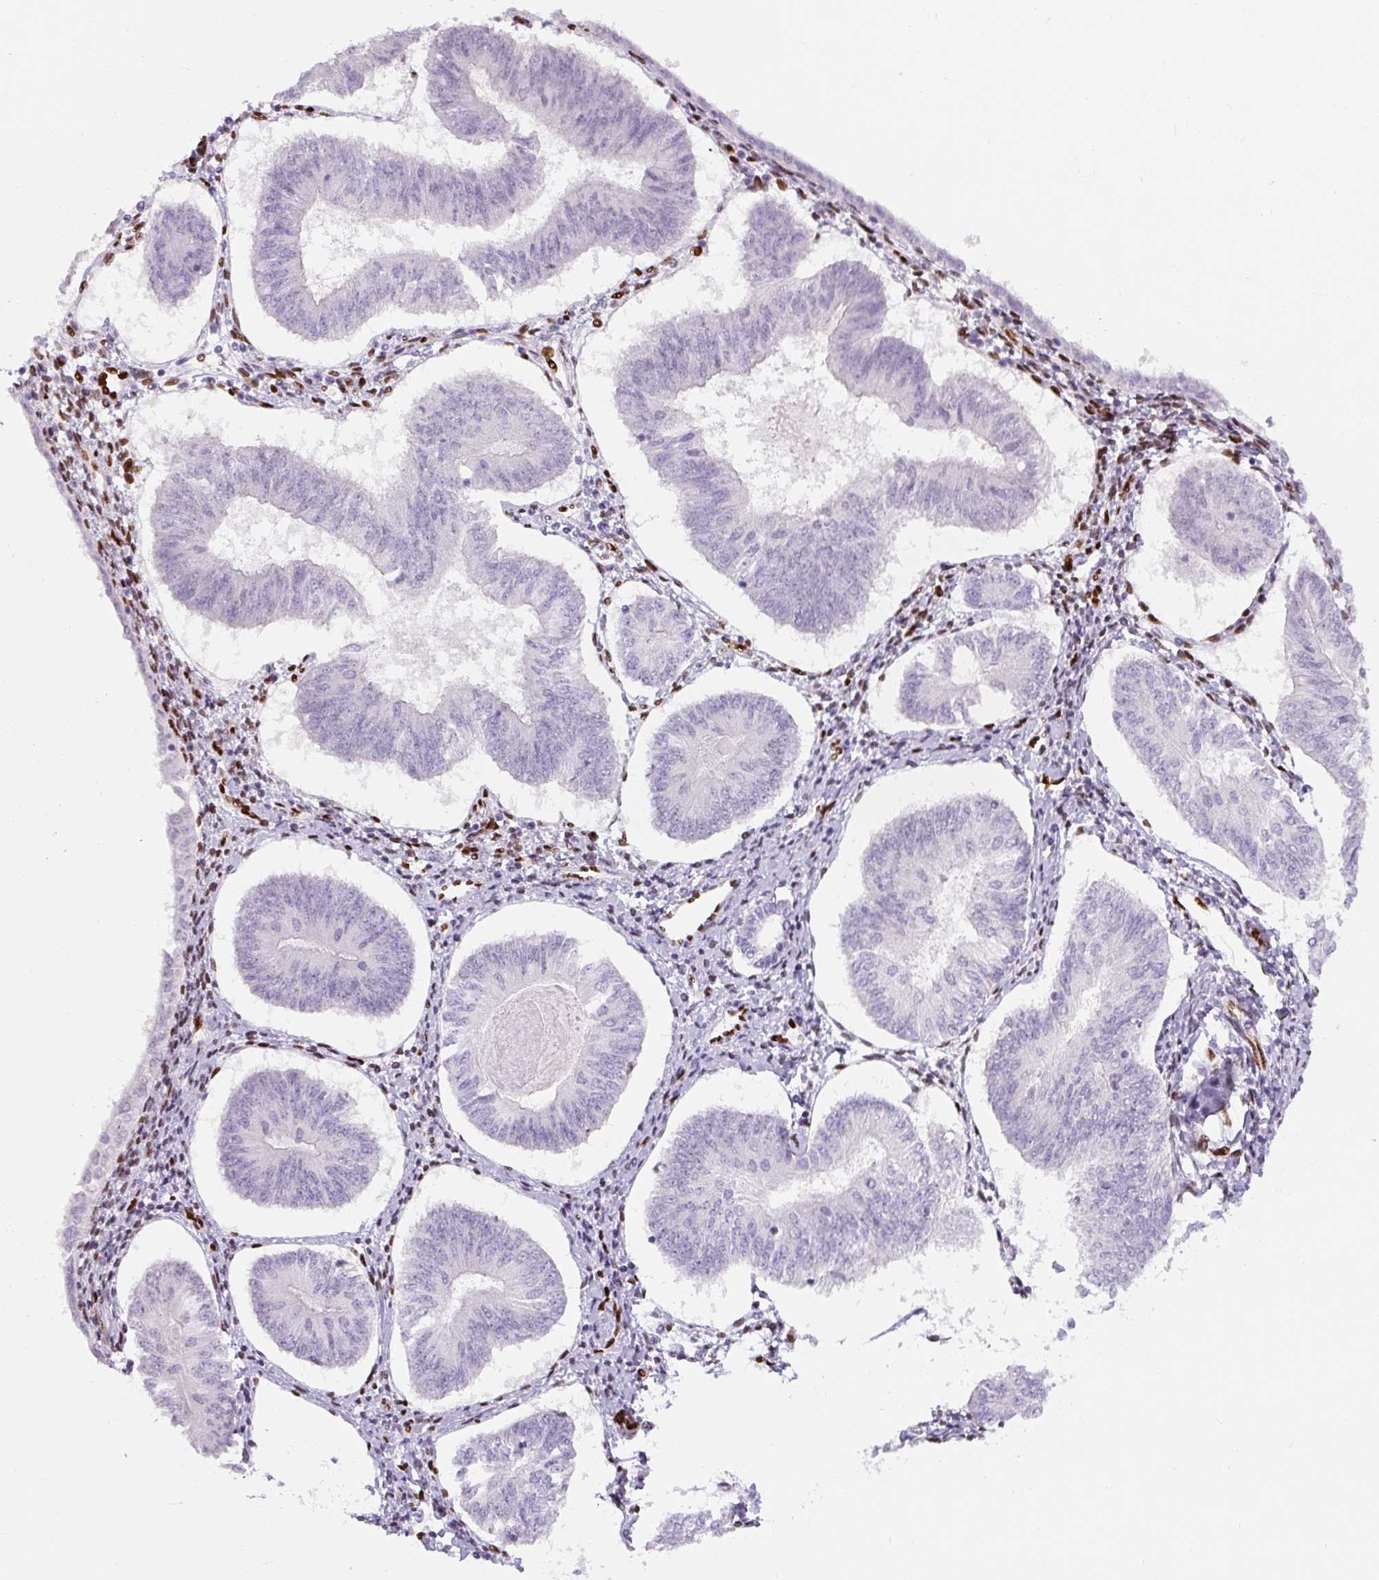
{"staining": {"intensity": "negative", "quantity": "none", "location": "none"}, "tissue": "endometrial cancer", "cell_type": "Tumor cells", "image_type": "cancer", "snomed": [{"axis": "morphology", "description": "Adenocarcinoma, NOS"}, {"axis": "topography", "description": "Endometrium"}], "caption": "High power microscopy micrograph of an immunohistochemistry photomicrograph of adenocarcinoma (endometrial), revealing no significant expression in tumor cells.", "gene": "ZEB1", "patient": {"sex": "female", "age": 58}}